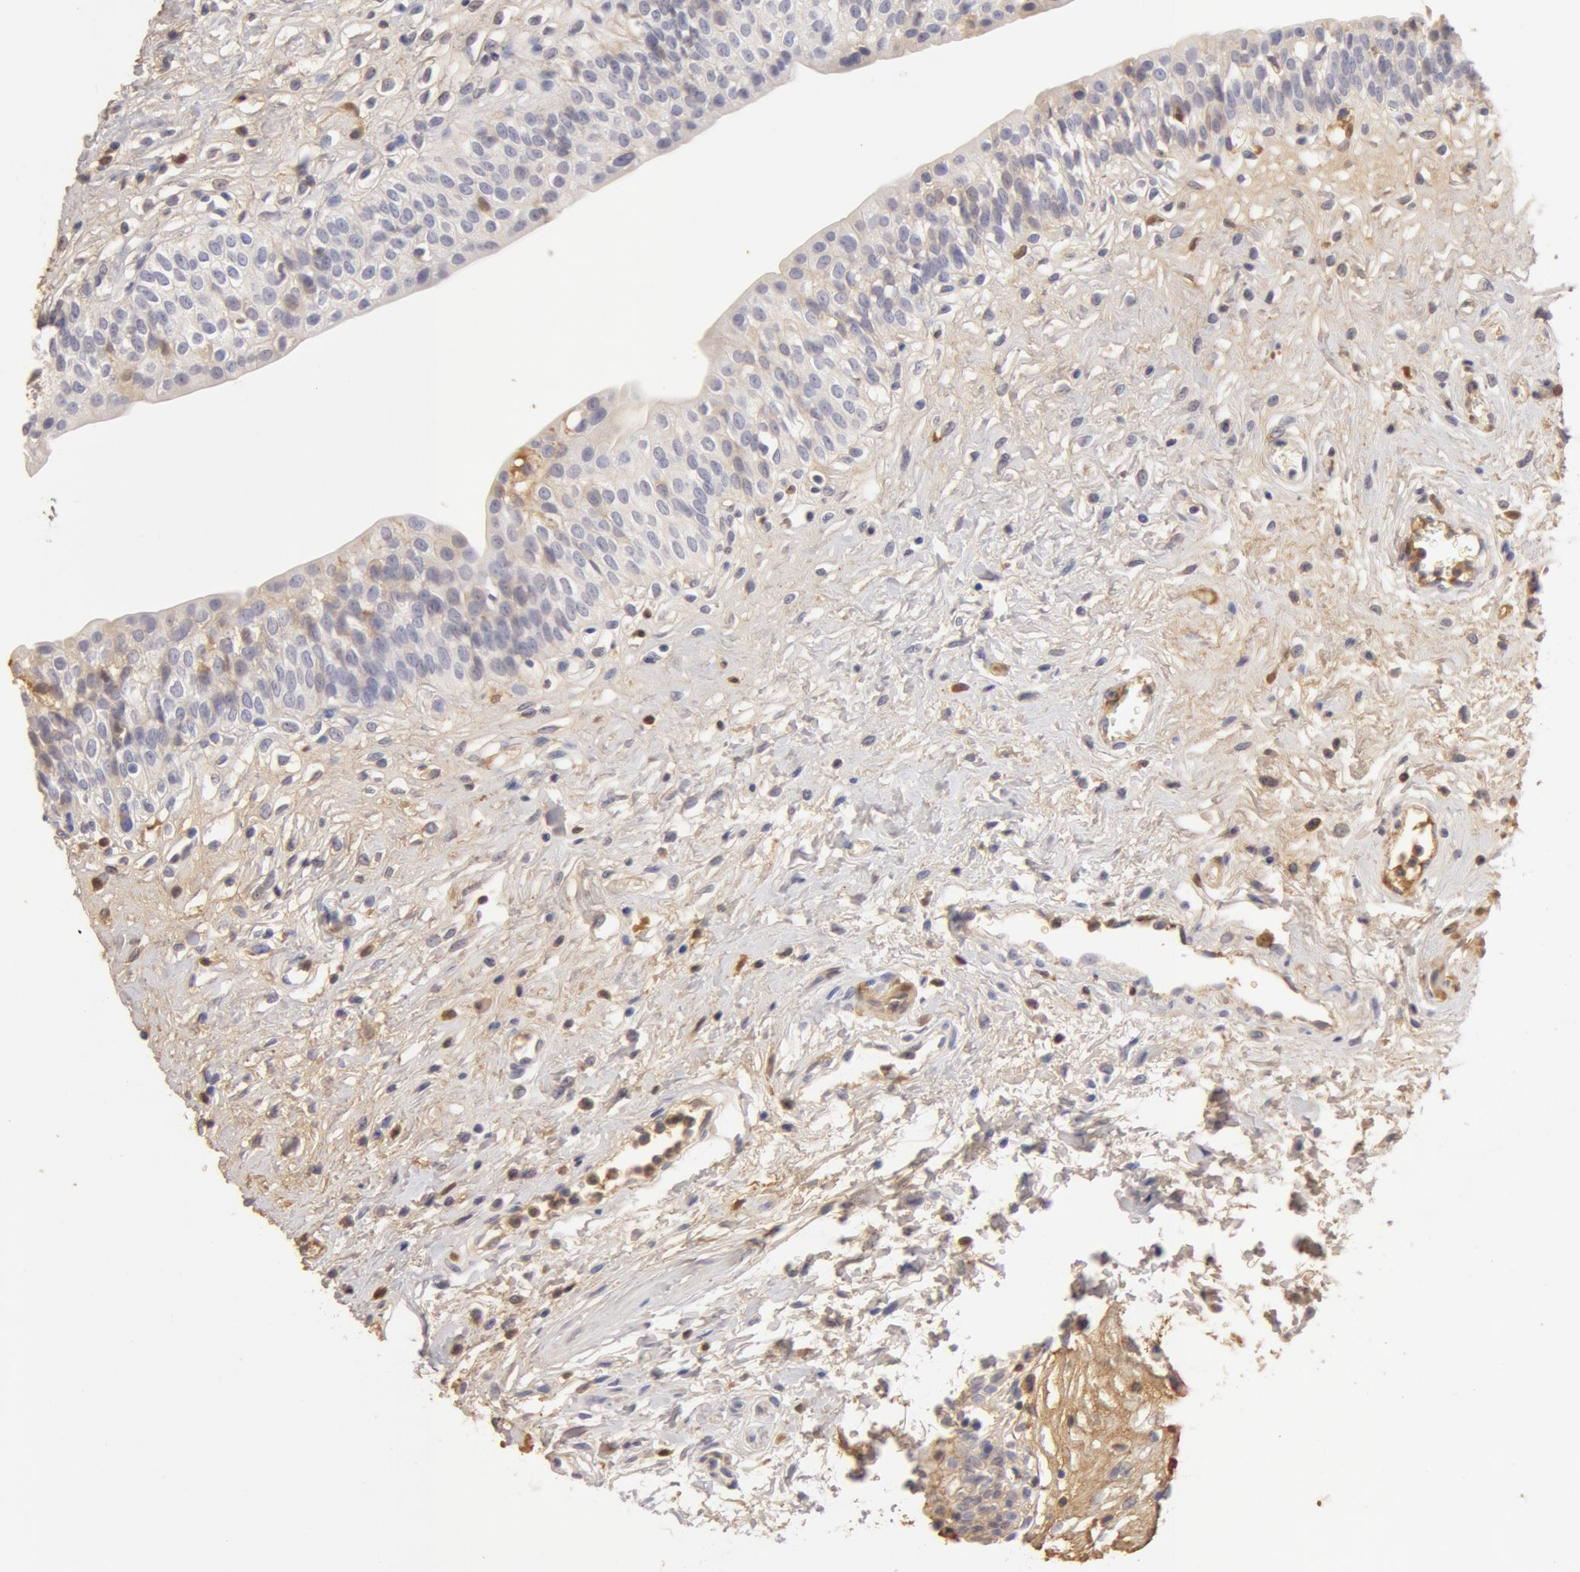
{"staining": {"intensity": "weak", "quantity": ">75%", "location": "cytoplasmic/membranous"}, "tissue": "urinary bladder", "cell_type": "Urothelial cells", "image_type": "normal", "snomed": [{"axis": "morphology", "description": "Adenocarcinoma, NOS"}, {"axis": "topography", "description": "Urinary bladder"}], "caption": "DAB (3,3'-diaminobenzidine) immunohistochemical staining of normal urinary bladder exhibits weak cytoplasmic/membranous protein expression in approximately >75% of urothelial cells.", "gene": "TF", "patient": {"sex": "male", "age": 61}}